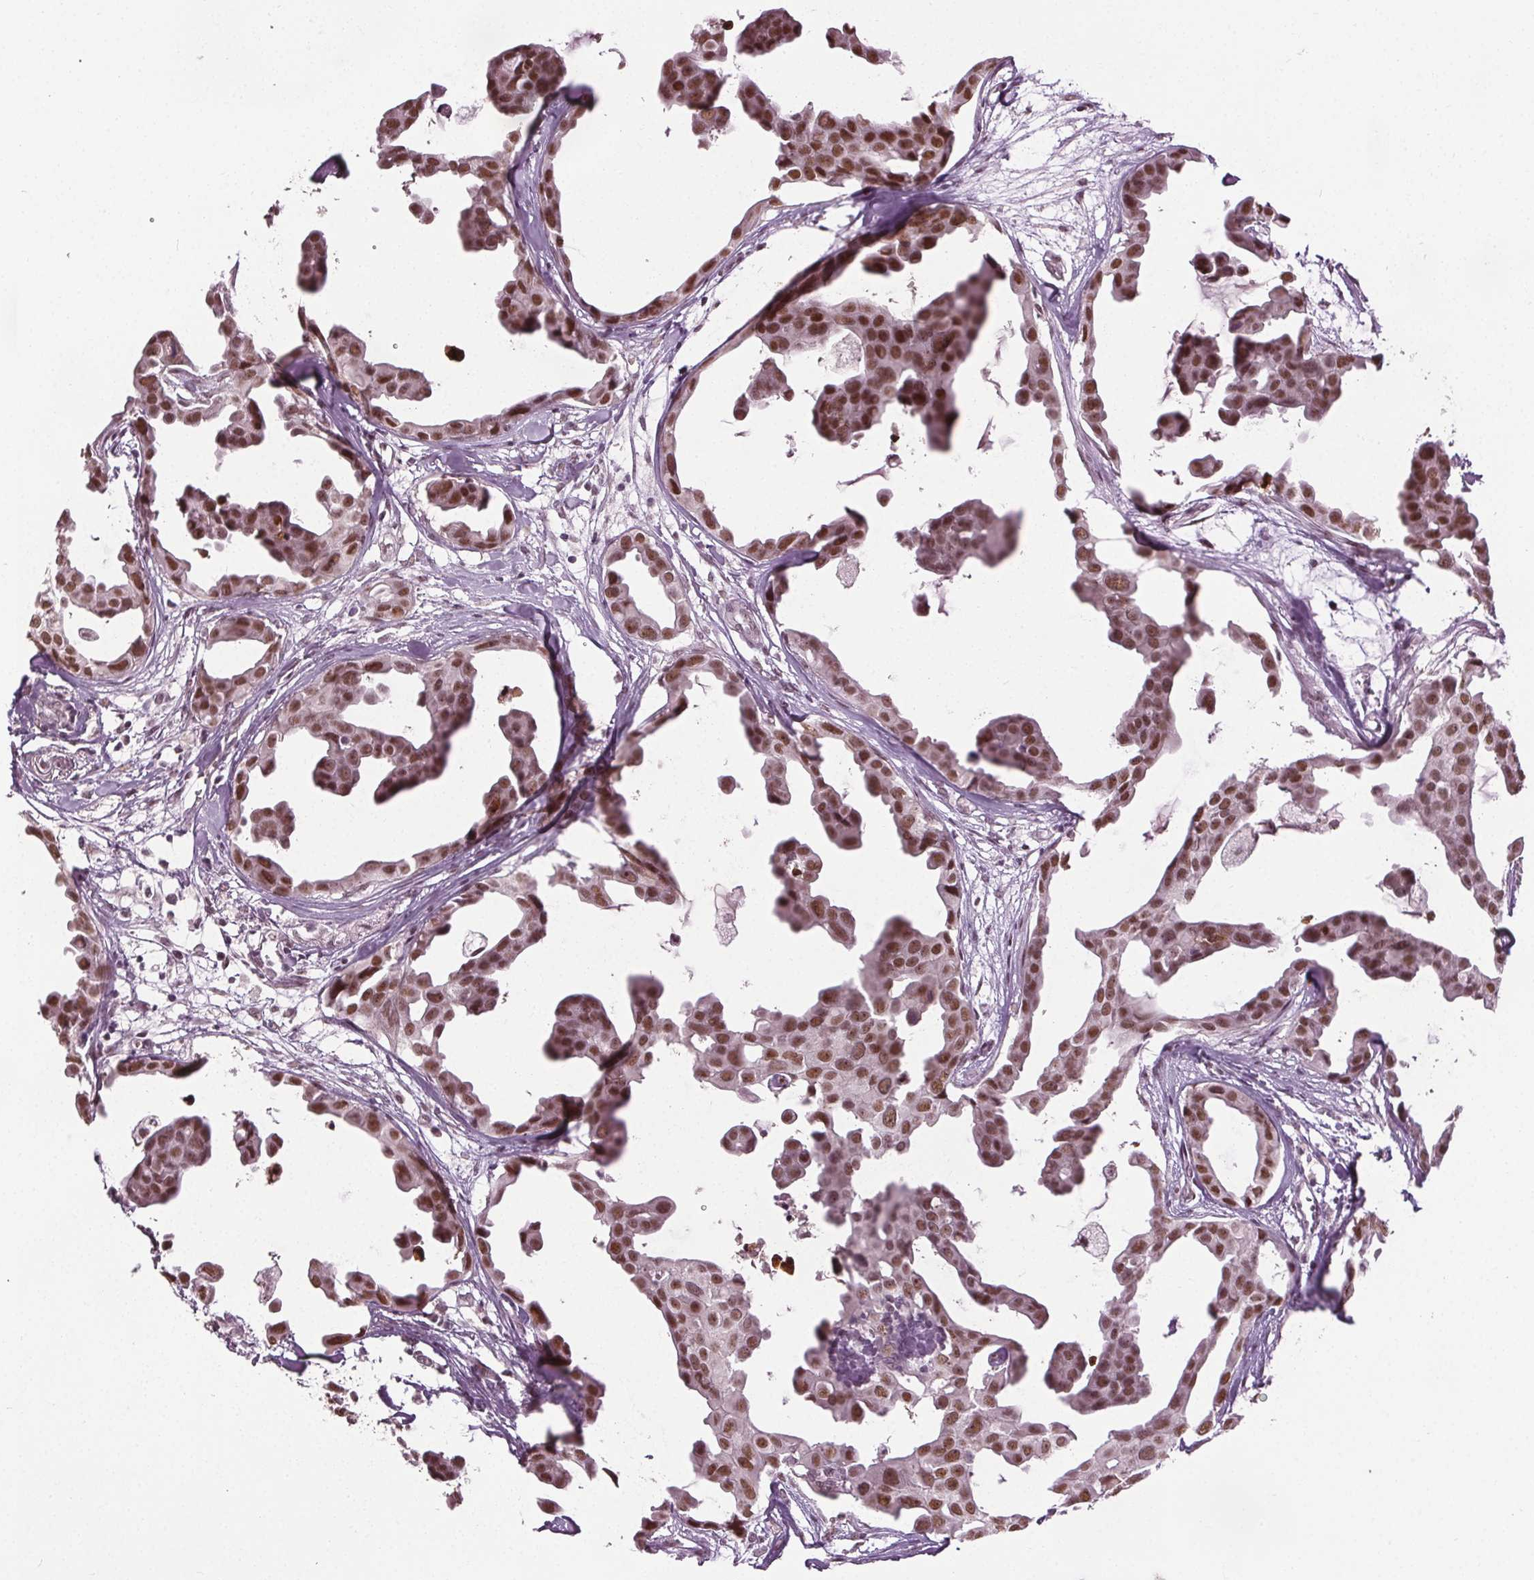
{"staining": {"intensity": "moderate", "quantity": ">75%", "location": "nuclear"}, "tissue": "breast cancer", "cell_type": "Tumor cells", "image_type": "cancer", "snomed": [{"axis": "morphology", "description": "Duct carcinoma"}, {"axis": "topography", "description": "Breast"}], "caption": "A micrograph of intraductal carcinoma (breast) stained for a protein demonstrates moderate nuclear brown staining in tumor cells. The protein is shown in brown color, while the nuclei are stained blue.", "gene": "IWS1", "patient": {"sex": "female", "age": 38}}